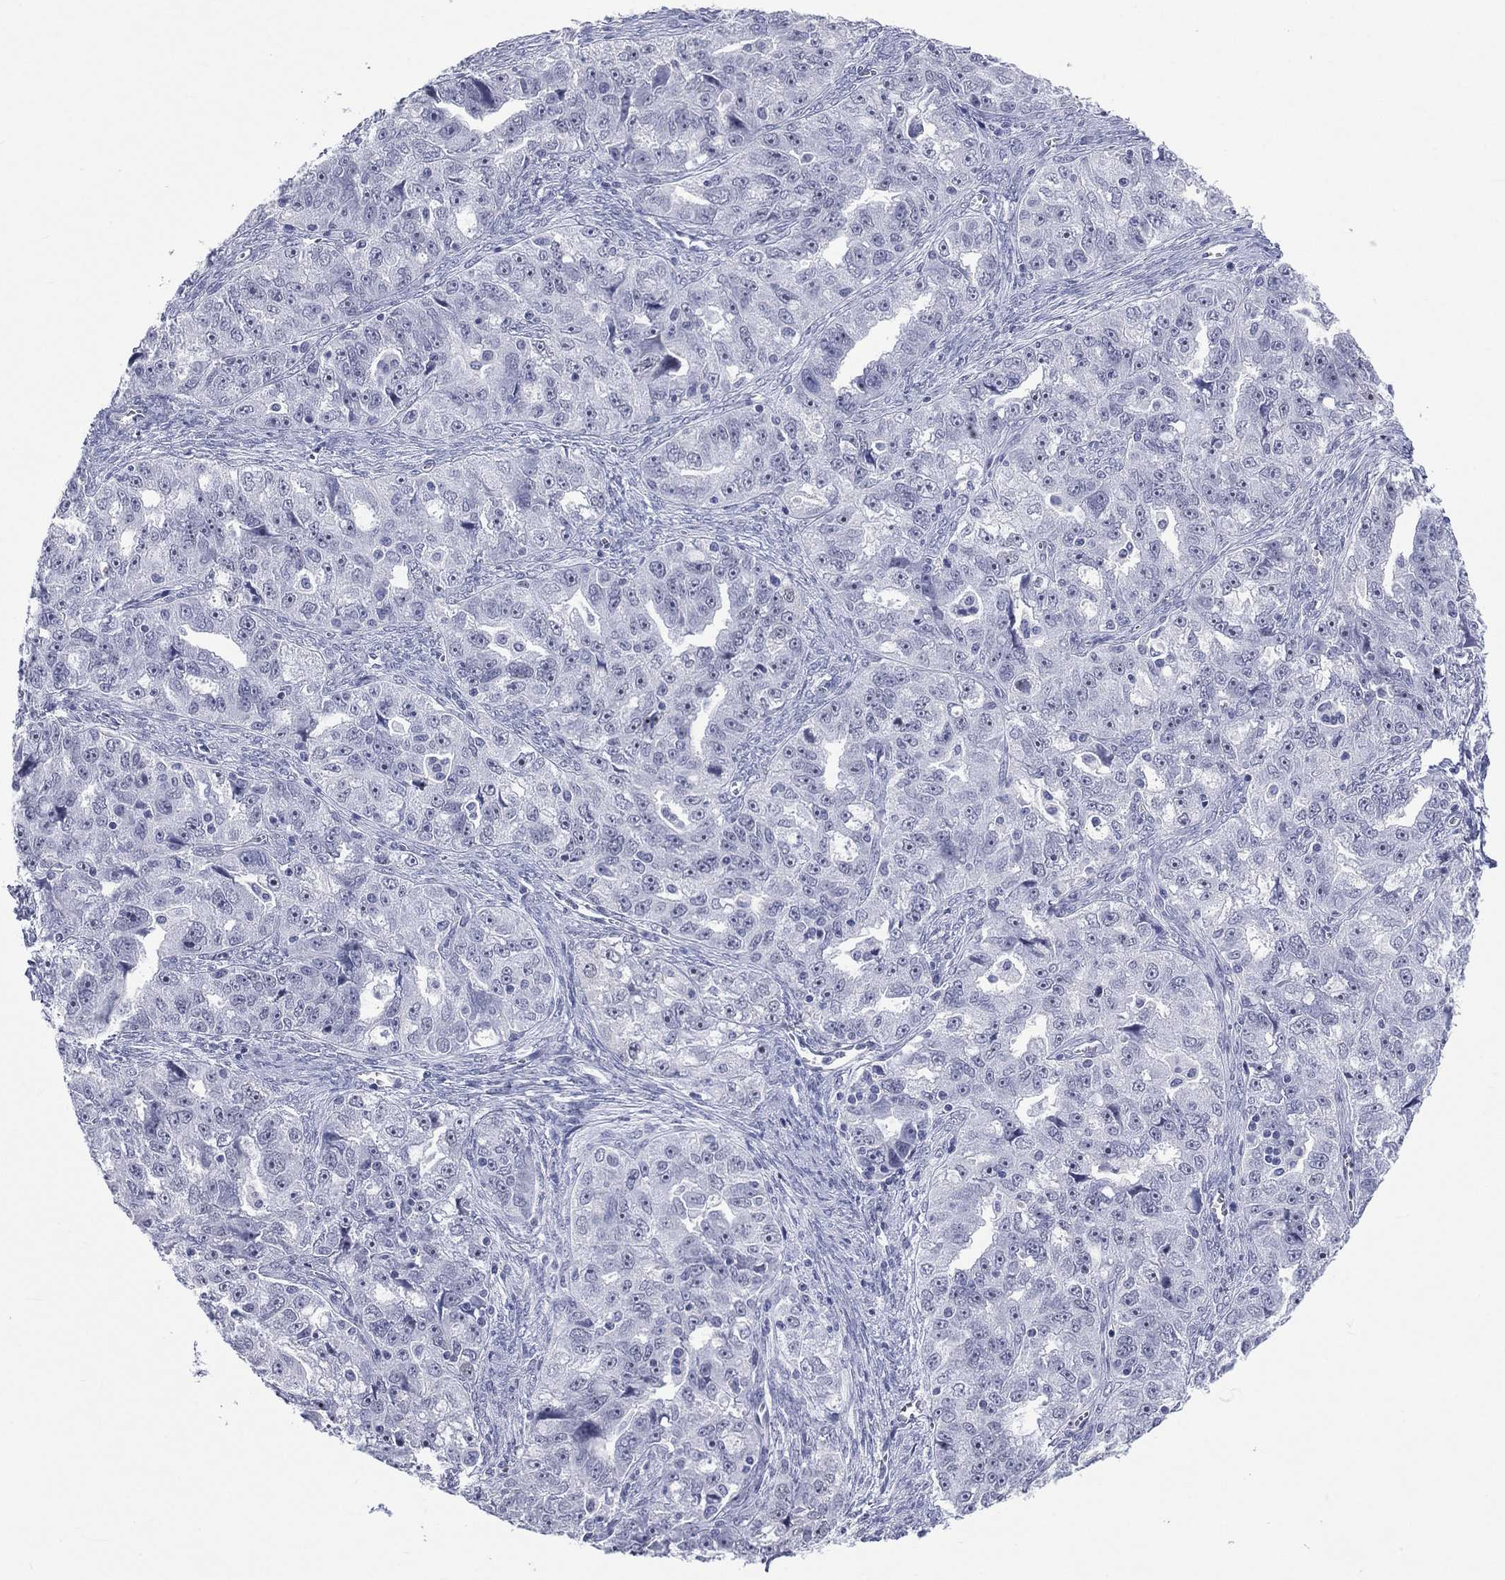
{"staining": {"intensity": "negative", "quantity": "none", "location": "none"}, "tissue": "ovarian cancer", "cell_type": "Tumor cells", "image_type": "cancer", "snomed": [{"axis": "morphology", "description": "Cystadenocarcinoma, serous, NOS"}, {"axis": "topography", "description": "Ovary"}], "caption": "Tumor cells are negative for protein expression in human ovarian cancer.", "gene": "SSX1", "patient": {"sex": "female", "age": 51}}